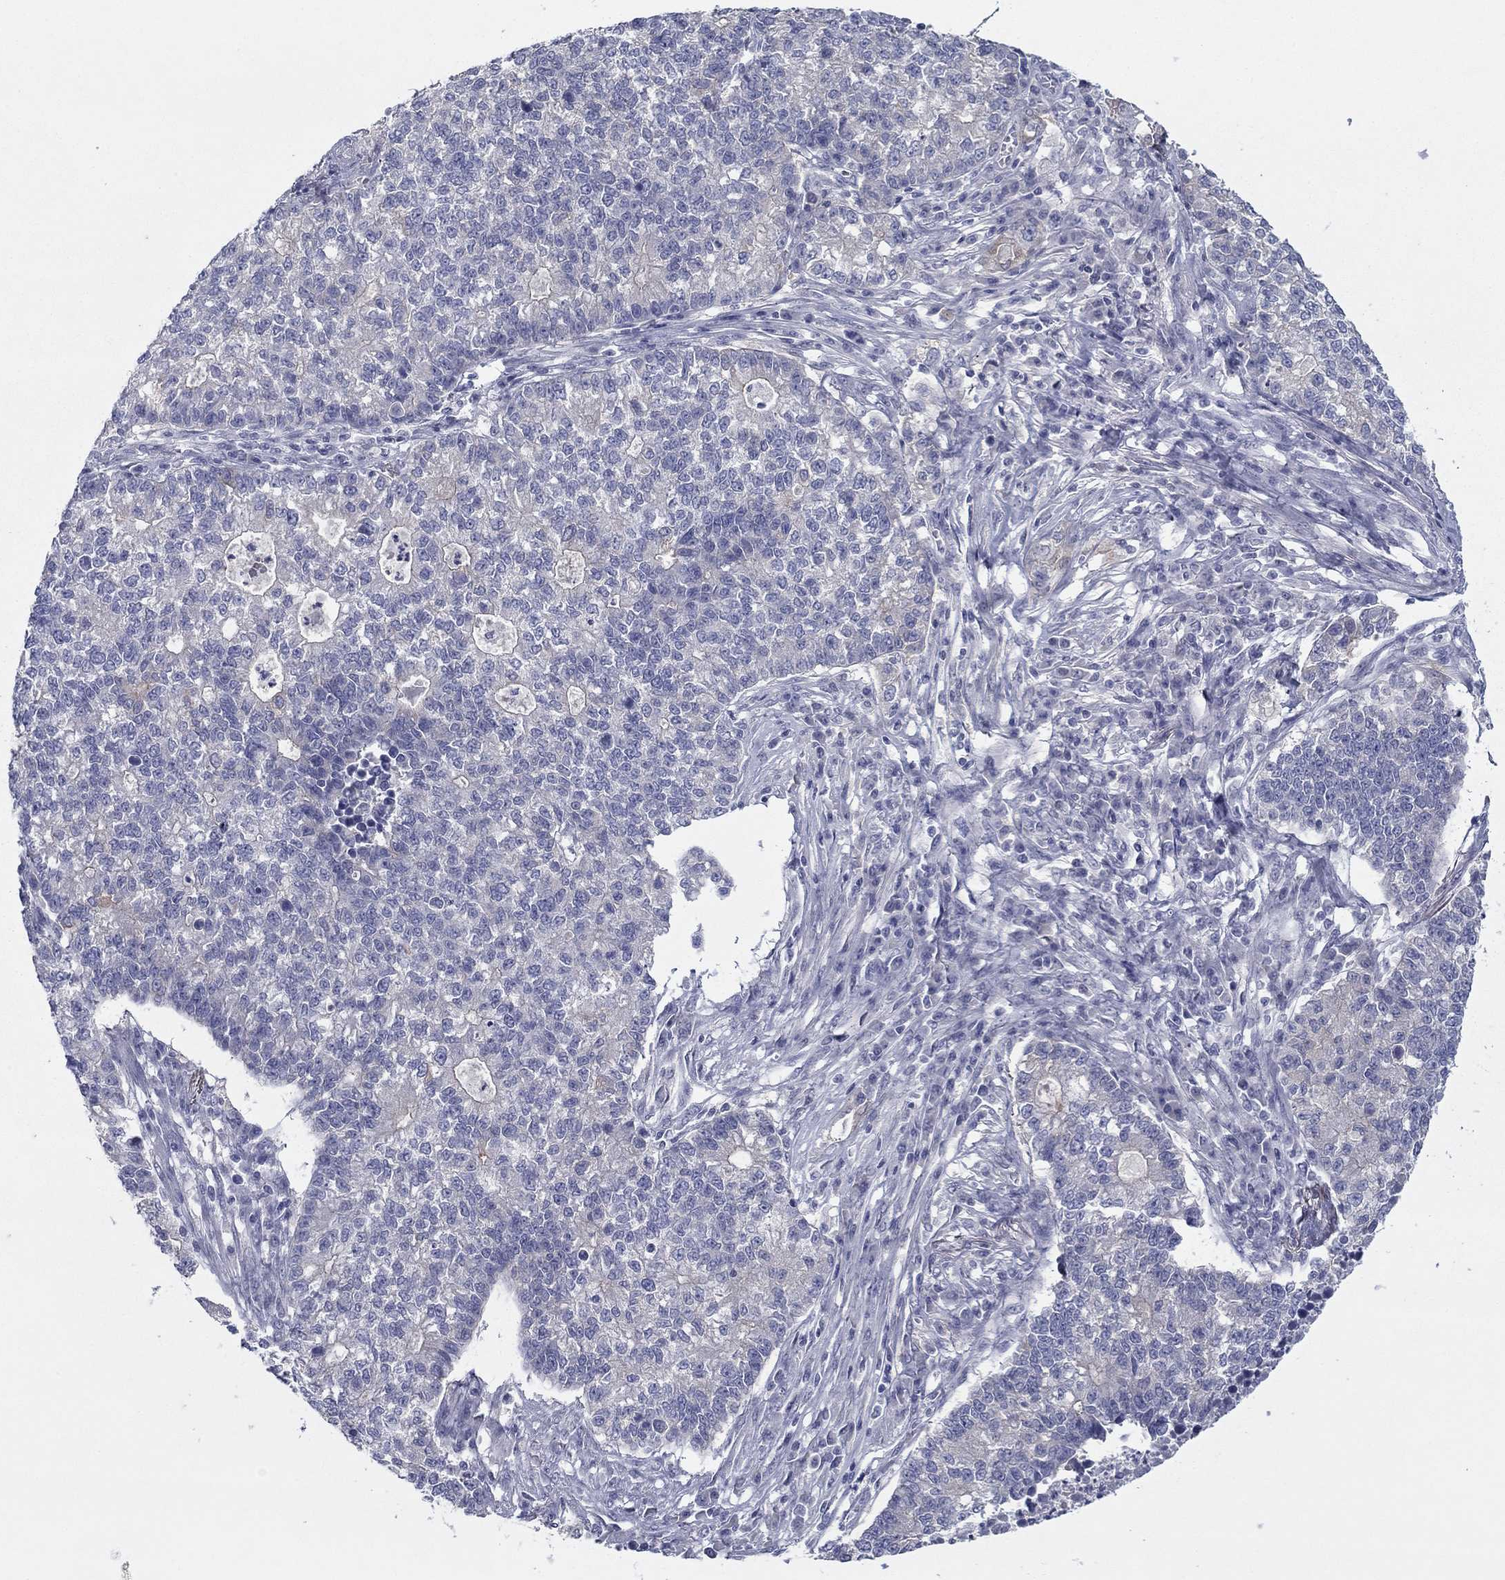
{"staining": {"intensity": "negative", "quantity": "none", "location": "none"}, "tissue": "lung cancer", "cell_type": "Tumor cells", "image_type": "cancer", "snomed": [{"axis": "morphology", "description": "Adenocarcinoma, NOS"}, {"axis": "topography", "description": "Lung"}], "caption": "Immunohistochemistry (IHC) photomicrograph of lung adenocarcinoma stained for a protein (brown), which displays no expression in tumor cells.", "gene": "PLS1", "patient": {"sex": "male", "age": 57}}